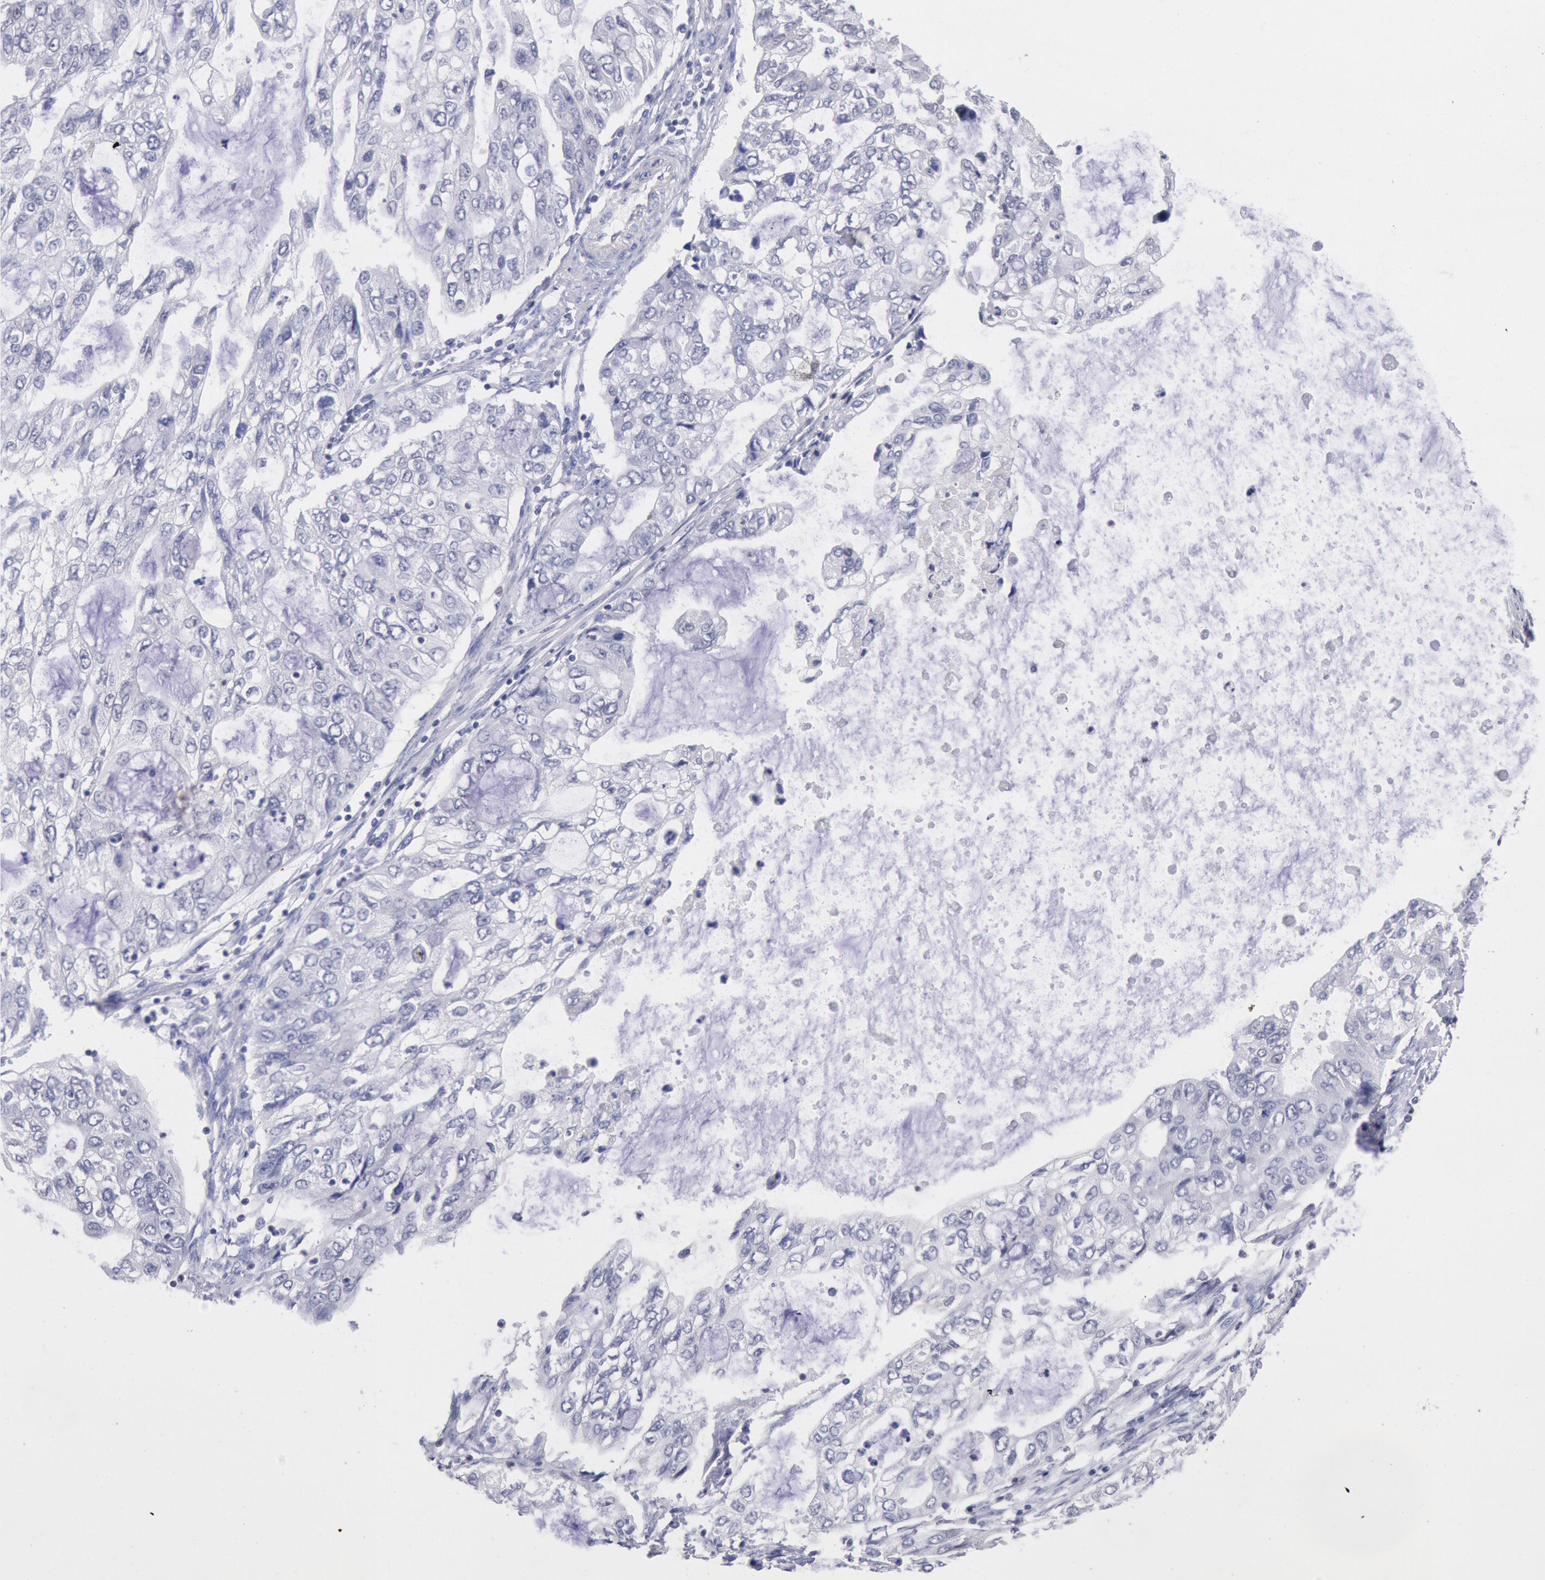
{"staining": {"intensity": "negative", "quantity": "none", "location": "none"}, "tissue": "stomach cancer", "cell_type": "Tumor cells", "image_type": "cancer", "snomed": [{"axis": "morphology", "description": "Adenocarcinoma, NOS"}, {"axis": "topography", "description": "Stomach, upper"}], "caption": "Stomach cancer was stained to show a protein in brown. There is no significant positivity in tumor cells.", "gene": "RPS6KA5", "patient": {"sex": "female", "age": 52}}